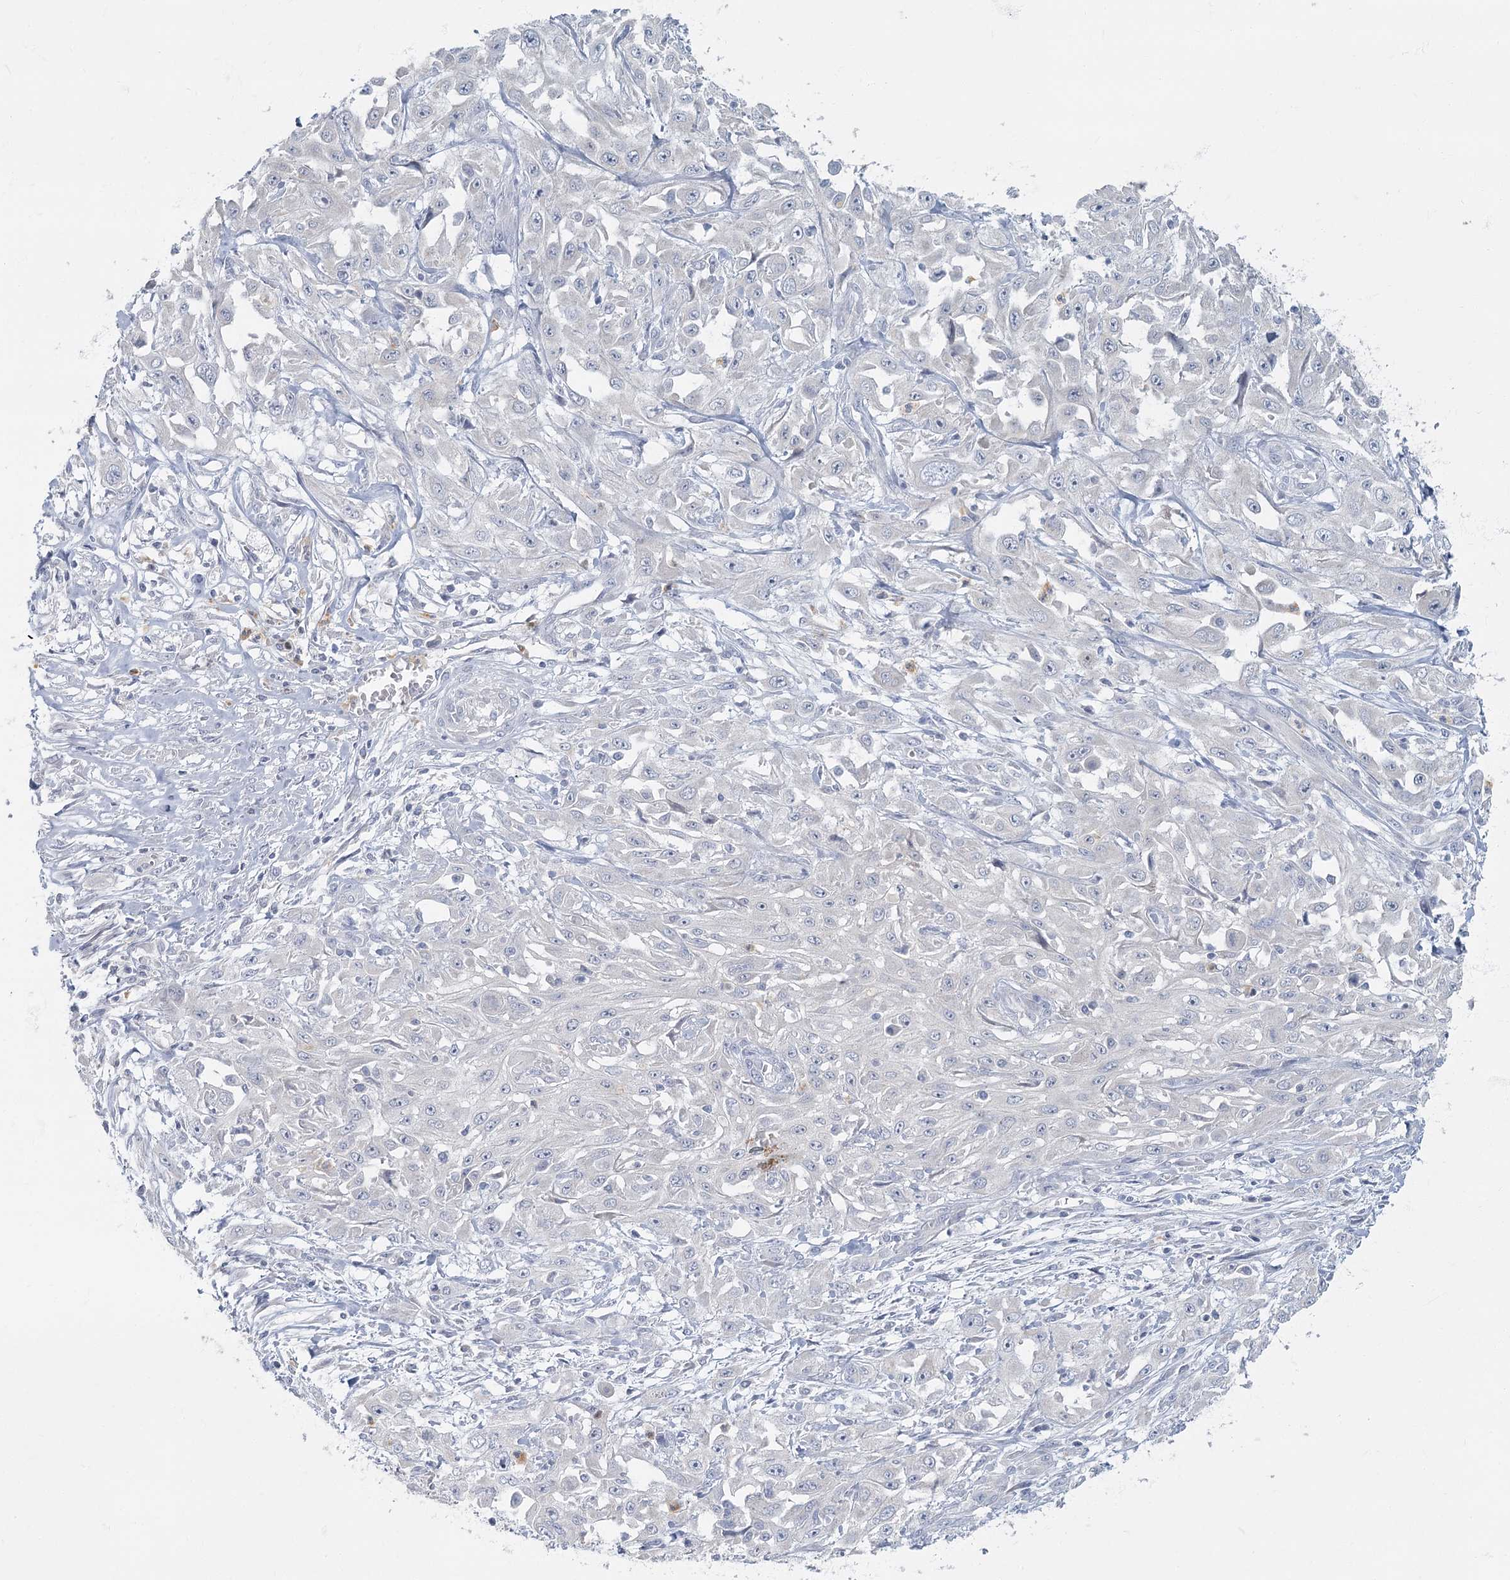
{"staining": {"intensity": "negative", "quantity": "none", "location": "none"}, "tissue": "skin cancer", "cell_type": "Tumor cells", "image_type": "cancer", "snomed": [{"axis": "morphology", "description": "Squamous cell carcinoma, NOS"}, {"axis": "morphology", "description": "Squamous cell carcinoma, metastatic, NOS"}, {"axis": "topography", "description": "Skin"}, {"axis": "topography", "description": "Lymph node"}], "caption": "Protein analysis of skin cancer (metastatic squamous cell carcinoma) exhibits no significant staining in tumor cells.", "gene": "FAM110C", "patient": {"sex": "male", "age": 75}}